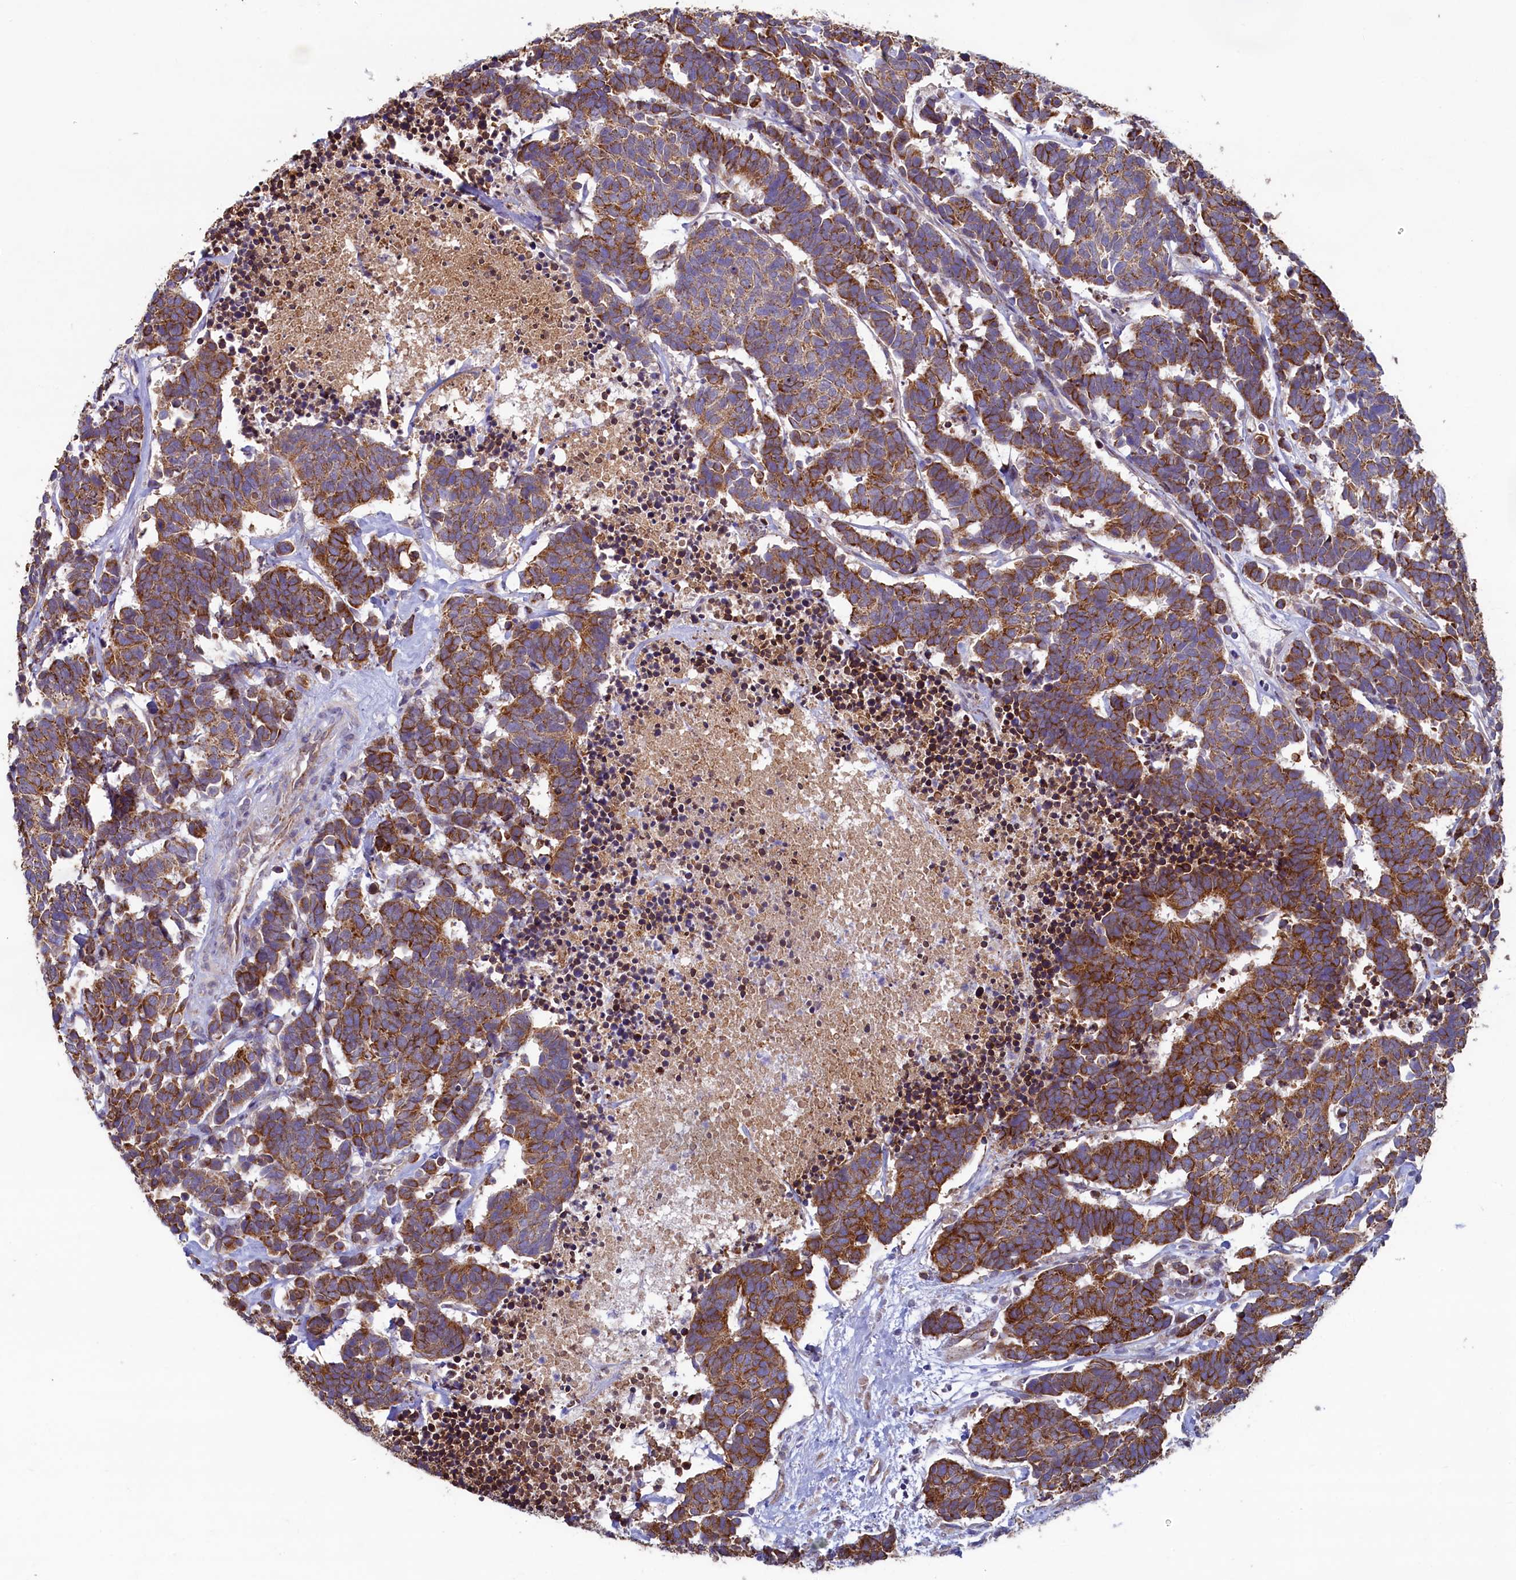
{"staining": {"intensity": "strong", "quantity": ">75%", "location": "cytoplasmic/membranous"}, "tissue": "carcinoid", "cell_type": "Tumor cells", "image_type": "cancer", "snomed": [{"axis": "morphology", "description": "Carcinoma, NOS"}, {"axis": "morphology", "description": "Carcinoid, malignant, NOS"}, {"axis": "topography", "description": "Urinary bladder"}], "caption": "Carcinoid stained with a brown dye reveals strong cytoplasmic/membranous positive staining in about >75% of tumor cells.", "gene": "SPATA2L", "patient": {"sex": "male", "age": 57}}